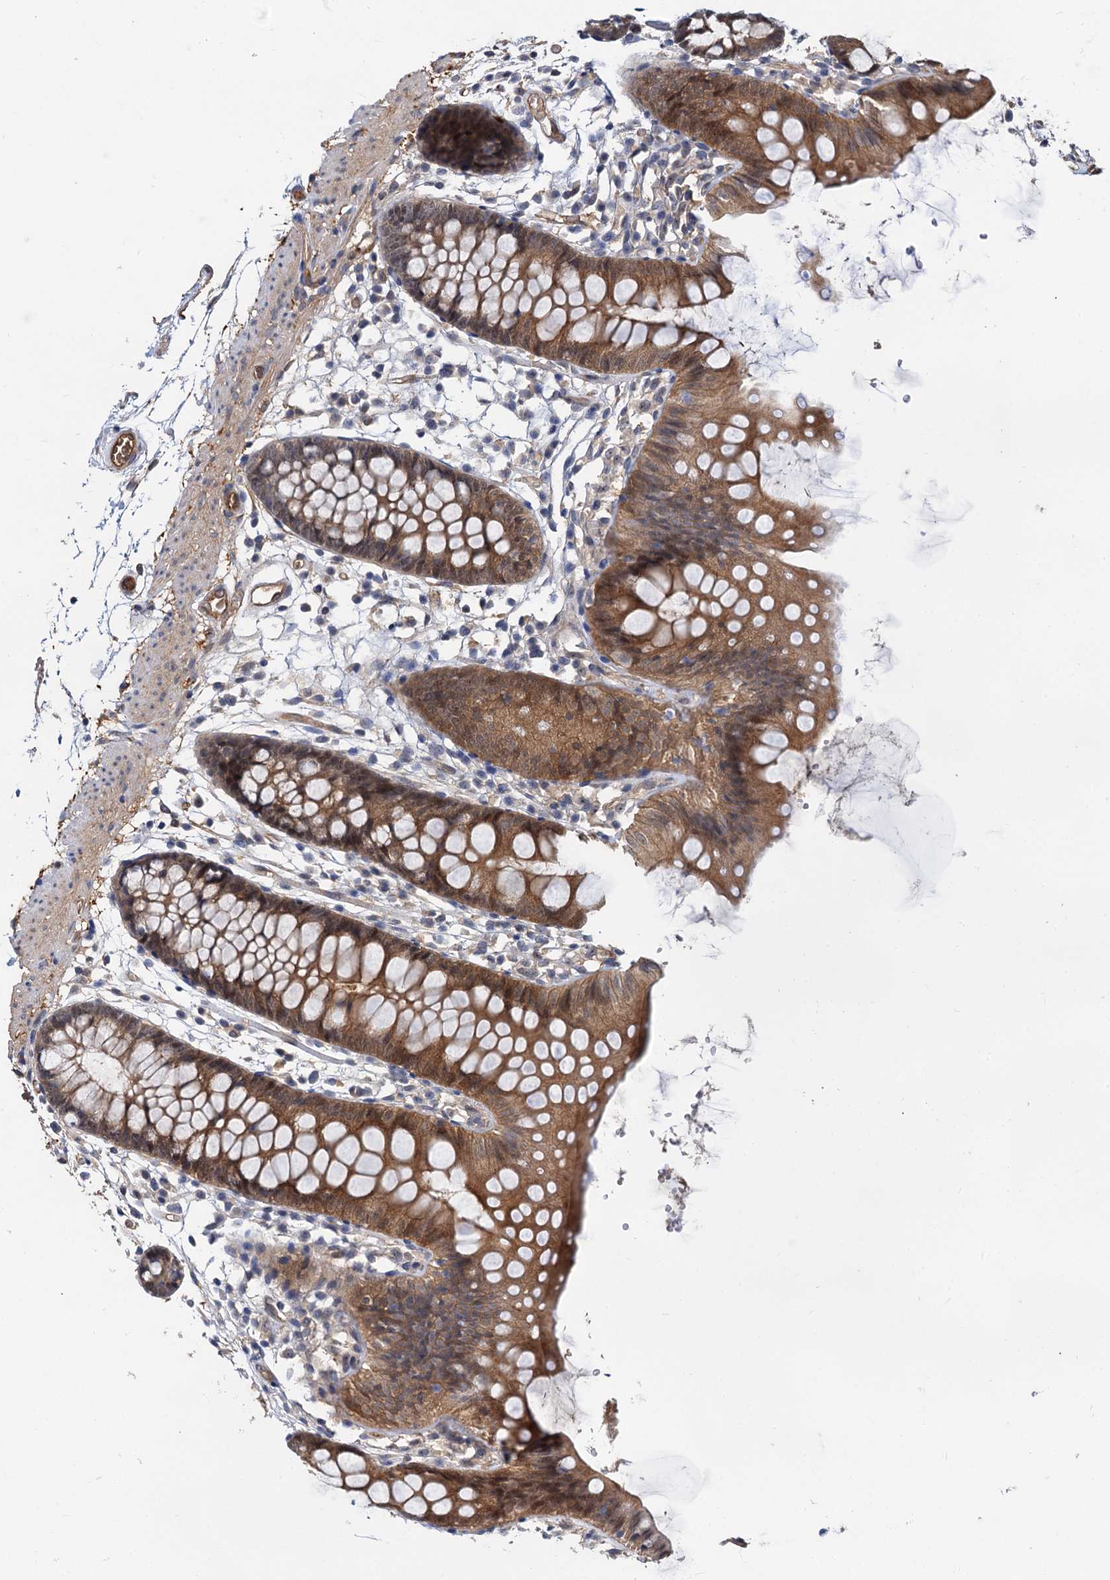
{"staining": {"intensity": "moderate", "quantity": ">75%", "location": "cytoplasmic/membranous"}, "tissue": "colon", "cell_type": "Endothelial cells", "image_type": "normal", "snomed": [{"axis": "morphology", "description": "Normal tissue, NOS"}, {"axis": "topography", "description": "Colon"}], "caption": "Immunohistochemical staining of unremarkable colon demonstrates >75% levels of moderate cytoplasmic/membranous protein expression in about >75% of endothelial cells.", "gene": "SNX15", "patient": {"sex": "male", "age": 56}}